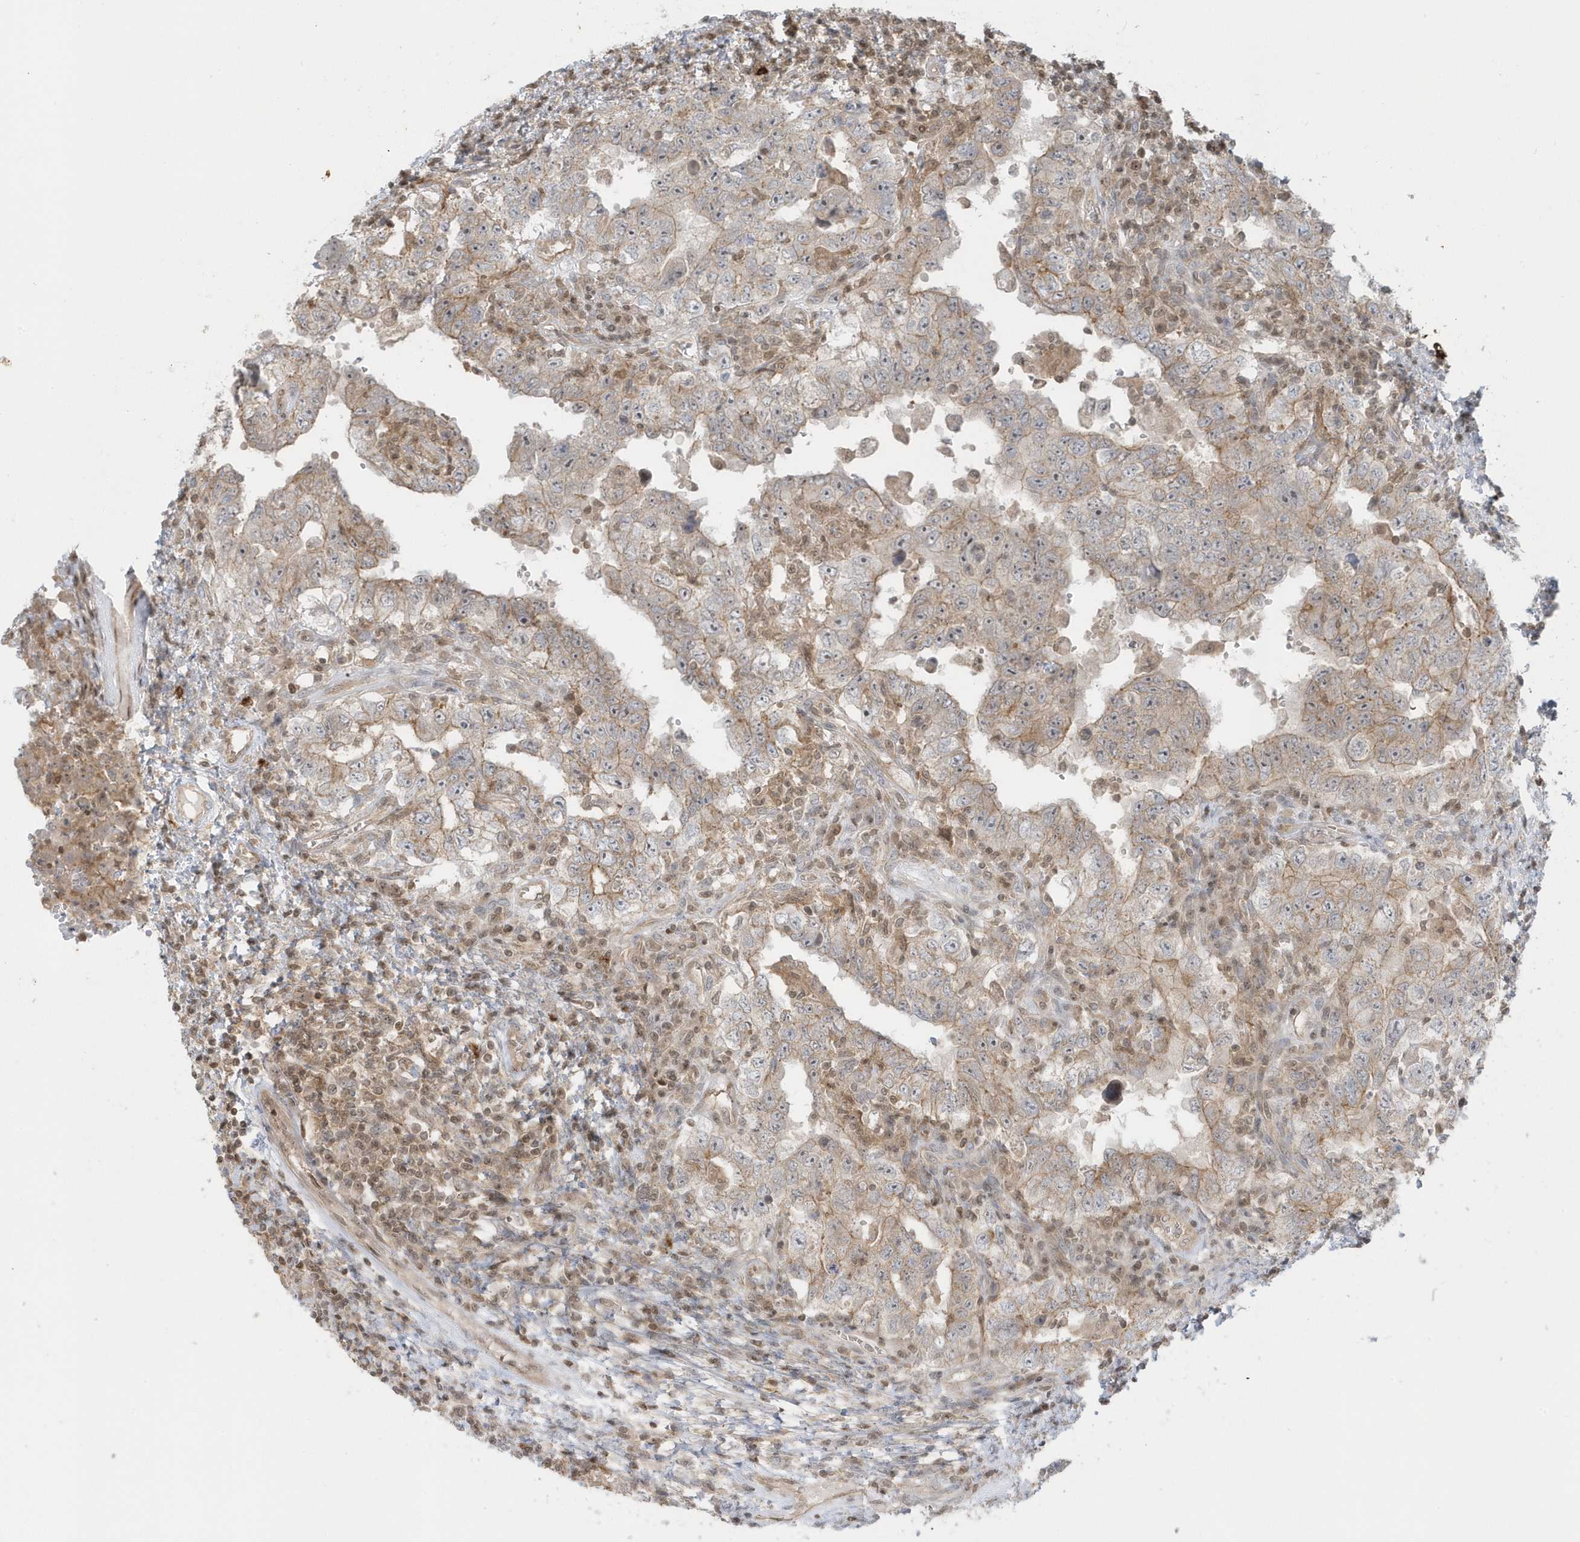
{"staining": {"intensity": "weak", "quantity": "25%-75%", "location": "cytoplasmic/membranous"}, "tissue": "testis cancer", "cell_type": "Tumor cells", "image_type": "cancer", "snomed": [{"axis": "morphology", "description": "Carcinoma, Embryonal, NOS"}, {"axis": "topography", "description": "Testis"}], "caption": "Immunohistochemistry (IHC) image of neoplastic tissue: human embryonal carcinoma (testis) stained using immunohistochemistry (IHC) reveals low levels of weak protein expression localized specifically in the cytoplasmic/membranous of tumor cells, appearing as a cytoplasmic/membranous brown color.", "gene": "PPP1R7", "patient": {"sex": "male", "age": 26}}